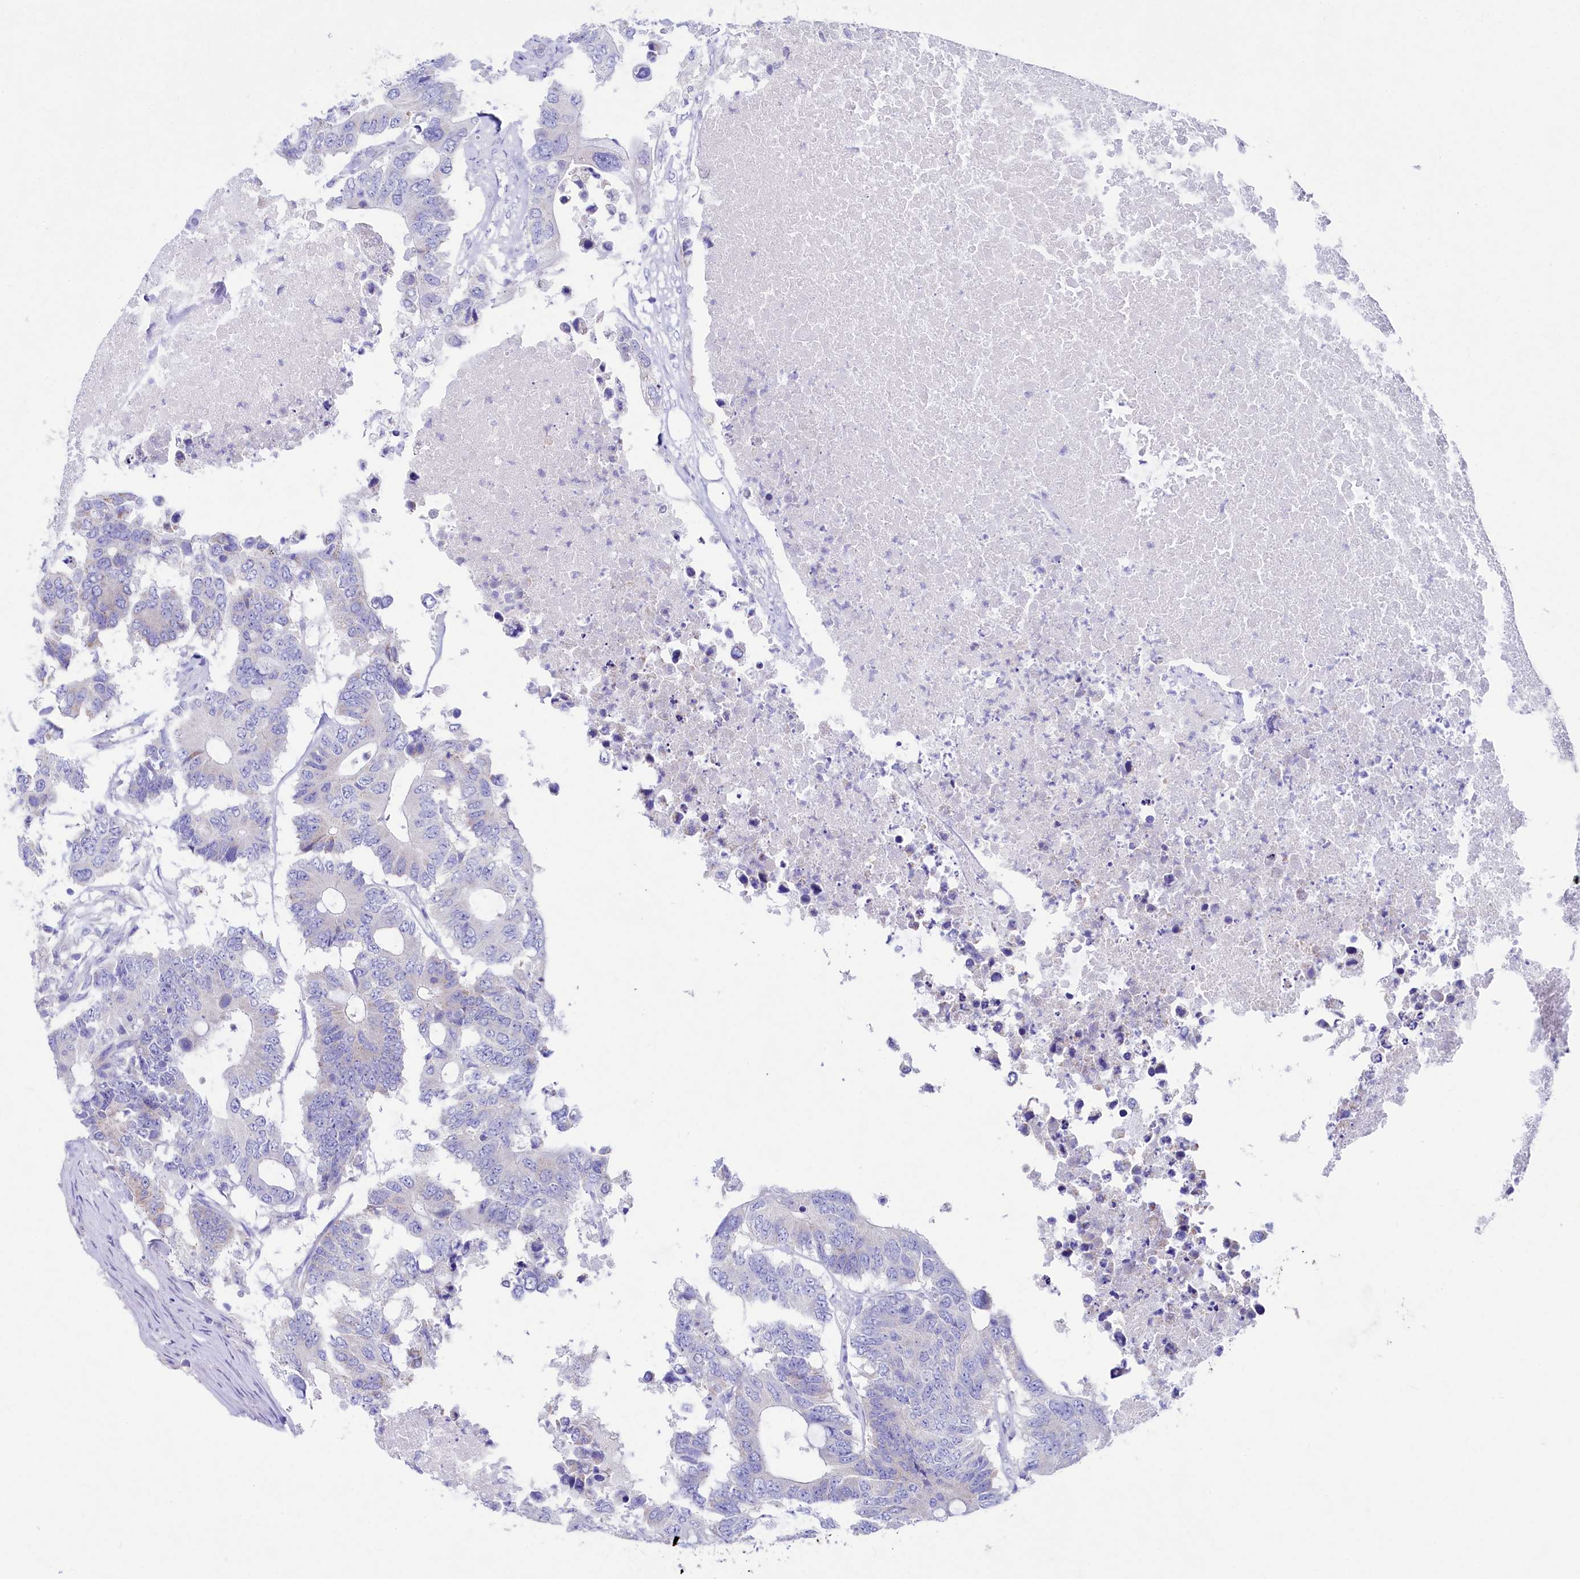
{"staining": {"intensity": "negative", "quantity": "none", "location": "none"}, "tissue": "colorectal cancer", "cell_type": "Tumor cells", "image_type": "cancer", "snomed": [{"axis": "morphology", "description": "Adenocarcinoma, NOS"}, {"axis": "topography", "description": "Colon"}], "caption": "Protein analysis of adenocarcinoma (colorectal) exhibits no significant positivity in tumor cells. The staining was performed using DAB to visualize the protein expression in brown, while the nuclei were stained in blue with hematoxylin (Magnification: 20x).", "gene": "VPS26B", "patient": {"sex": "male", "age": 71}}